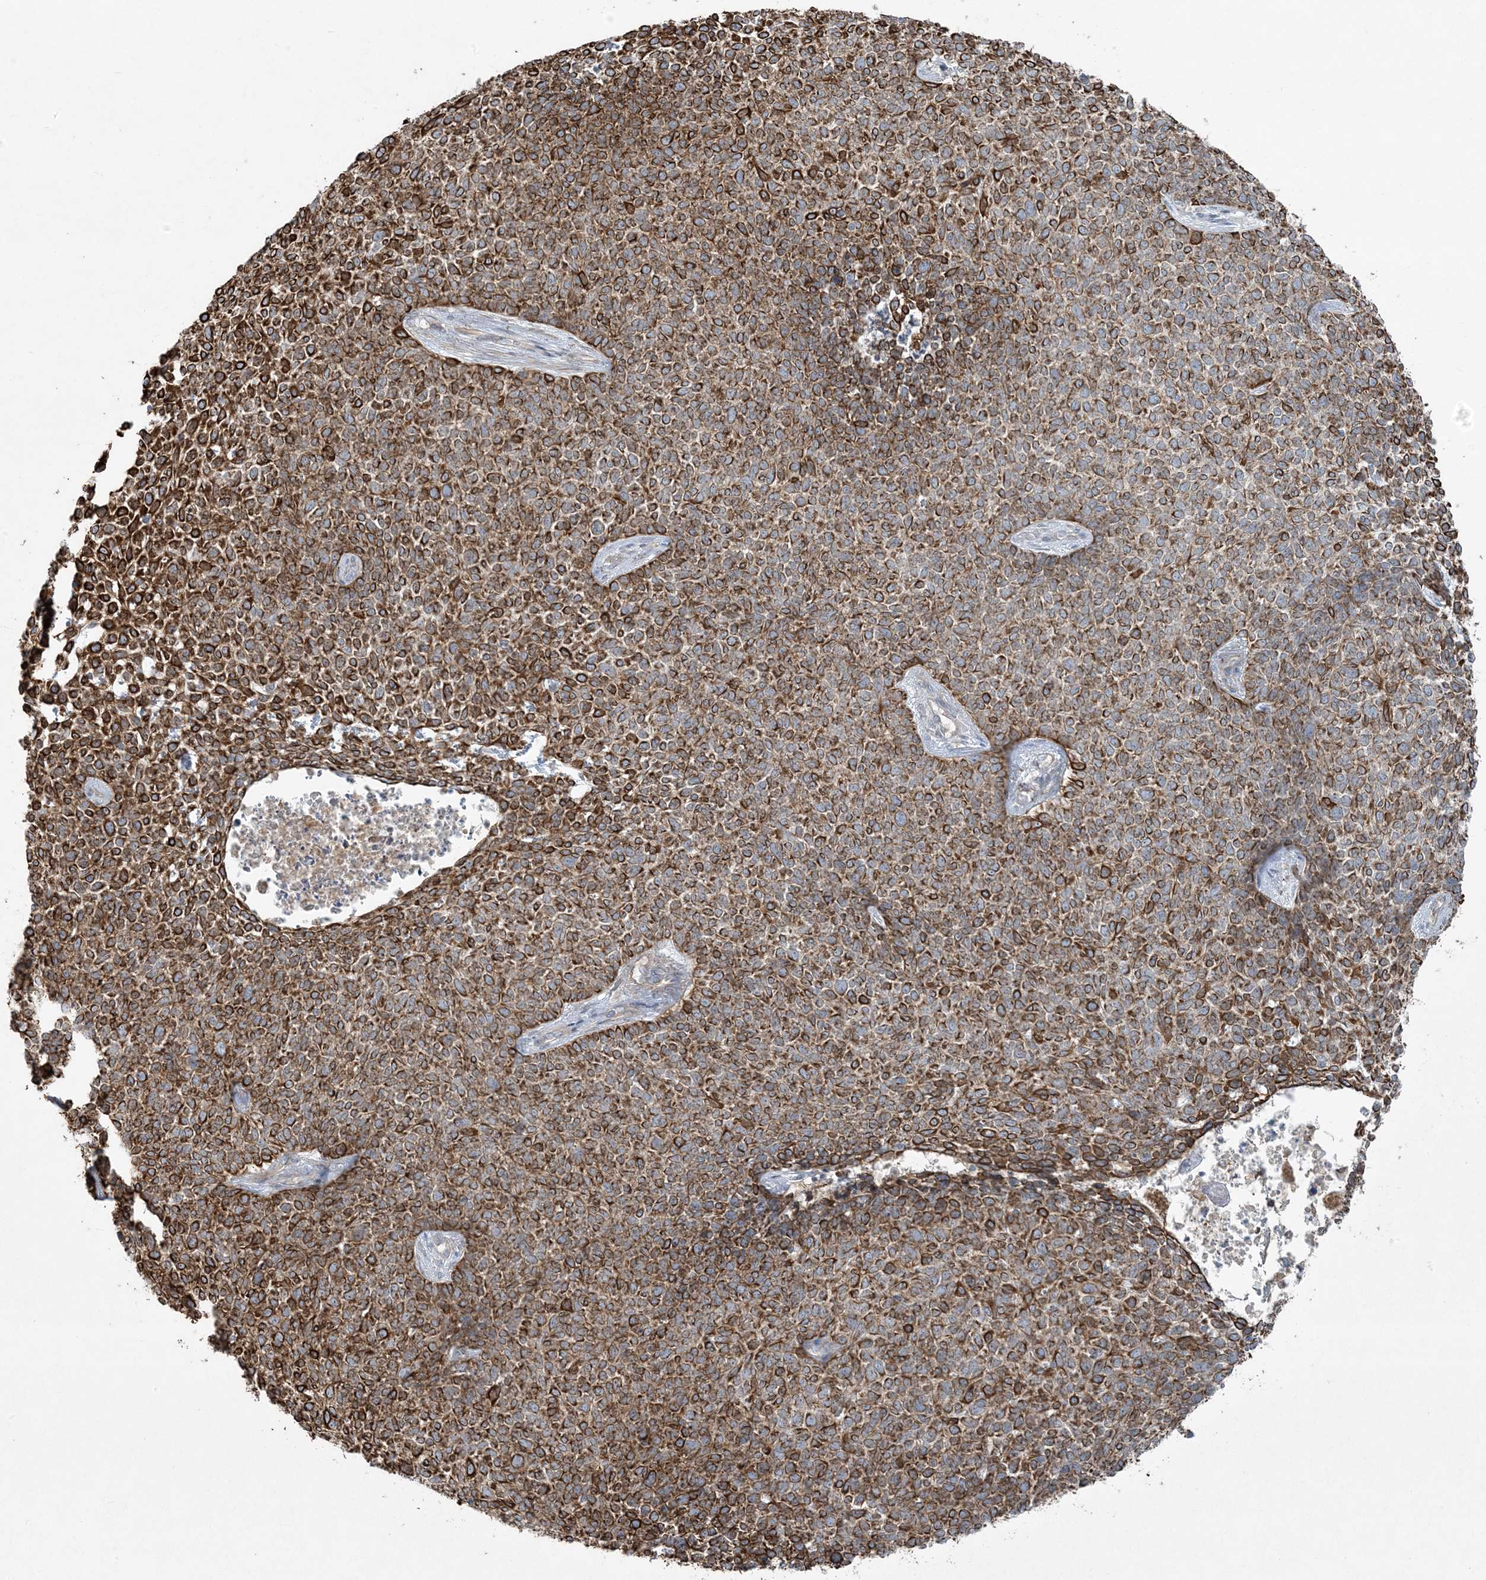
{"staining": {"intensity": "strong", "quantity": ">75%", "location": "cytoplasmic/membranous"}, "tissue": "skin cancer", "cell_type": "Tumor cells", "image_type": "cancer", "snomed": [{"axis": "morphology", "description": "Basal cell carcinoma"}, {"axis": "topography", "description": "Skin"}], "caption": "Skin basal cell carcinoma stained with a protein marker reveals strong staining in tumor cells.", "gene": "PIK3R4", "patient": {"sex": "female", "age": 84}}